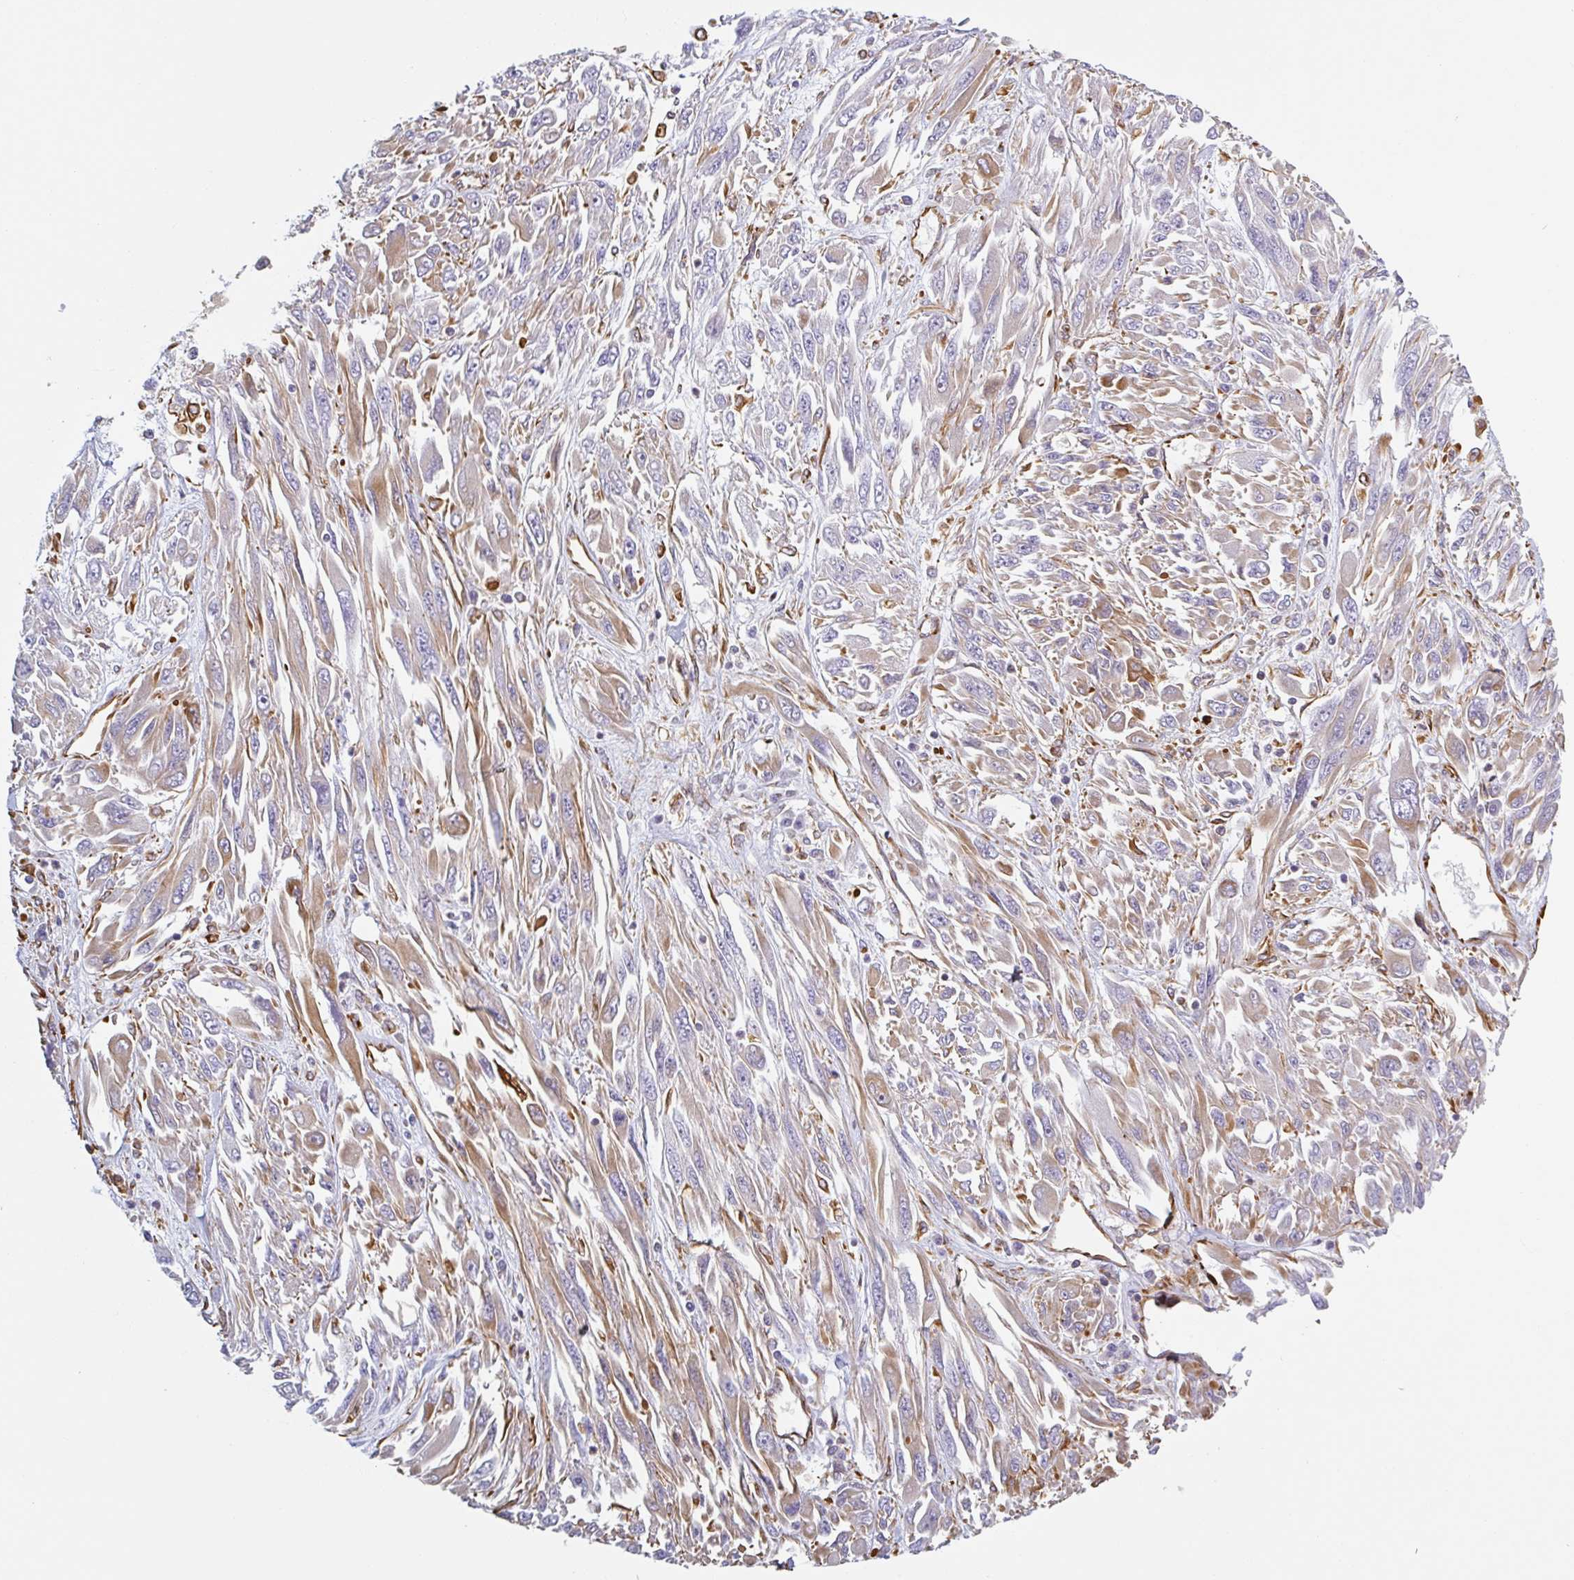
{"staining": {"intensity": "weak", "quantity": ">75%", "location": "cytoplasmic/membranous"}, "tissue": "melanoma", "cell_type": "Tumor cells", "image_type": "cancer", "snomed": [{"axis": "morphology", "description": "Malignant melanoma, NOS"}, {"axis": "topography", "description": "Skin"}], "caption": "Melanoma stained for a protein reveals weak cytoplasmic/membranous positivity in tumor cells.", "gene": "PPFIA1", "patient": {"sex": "female", "age": 91}}